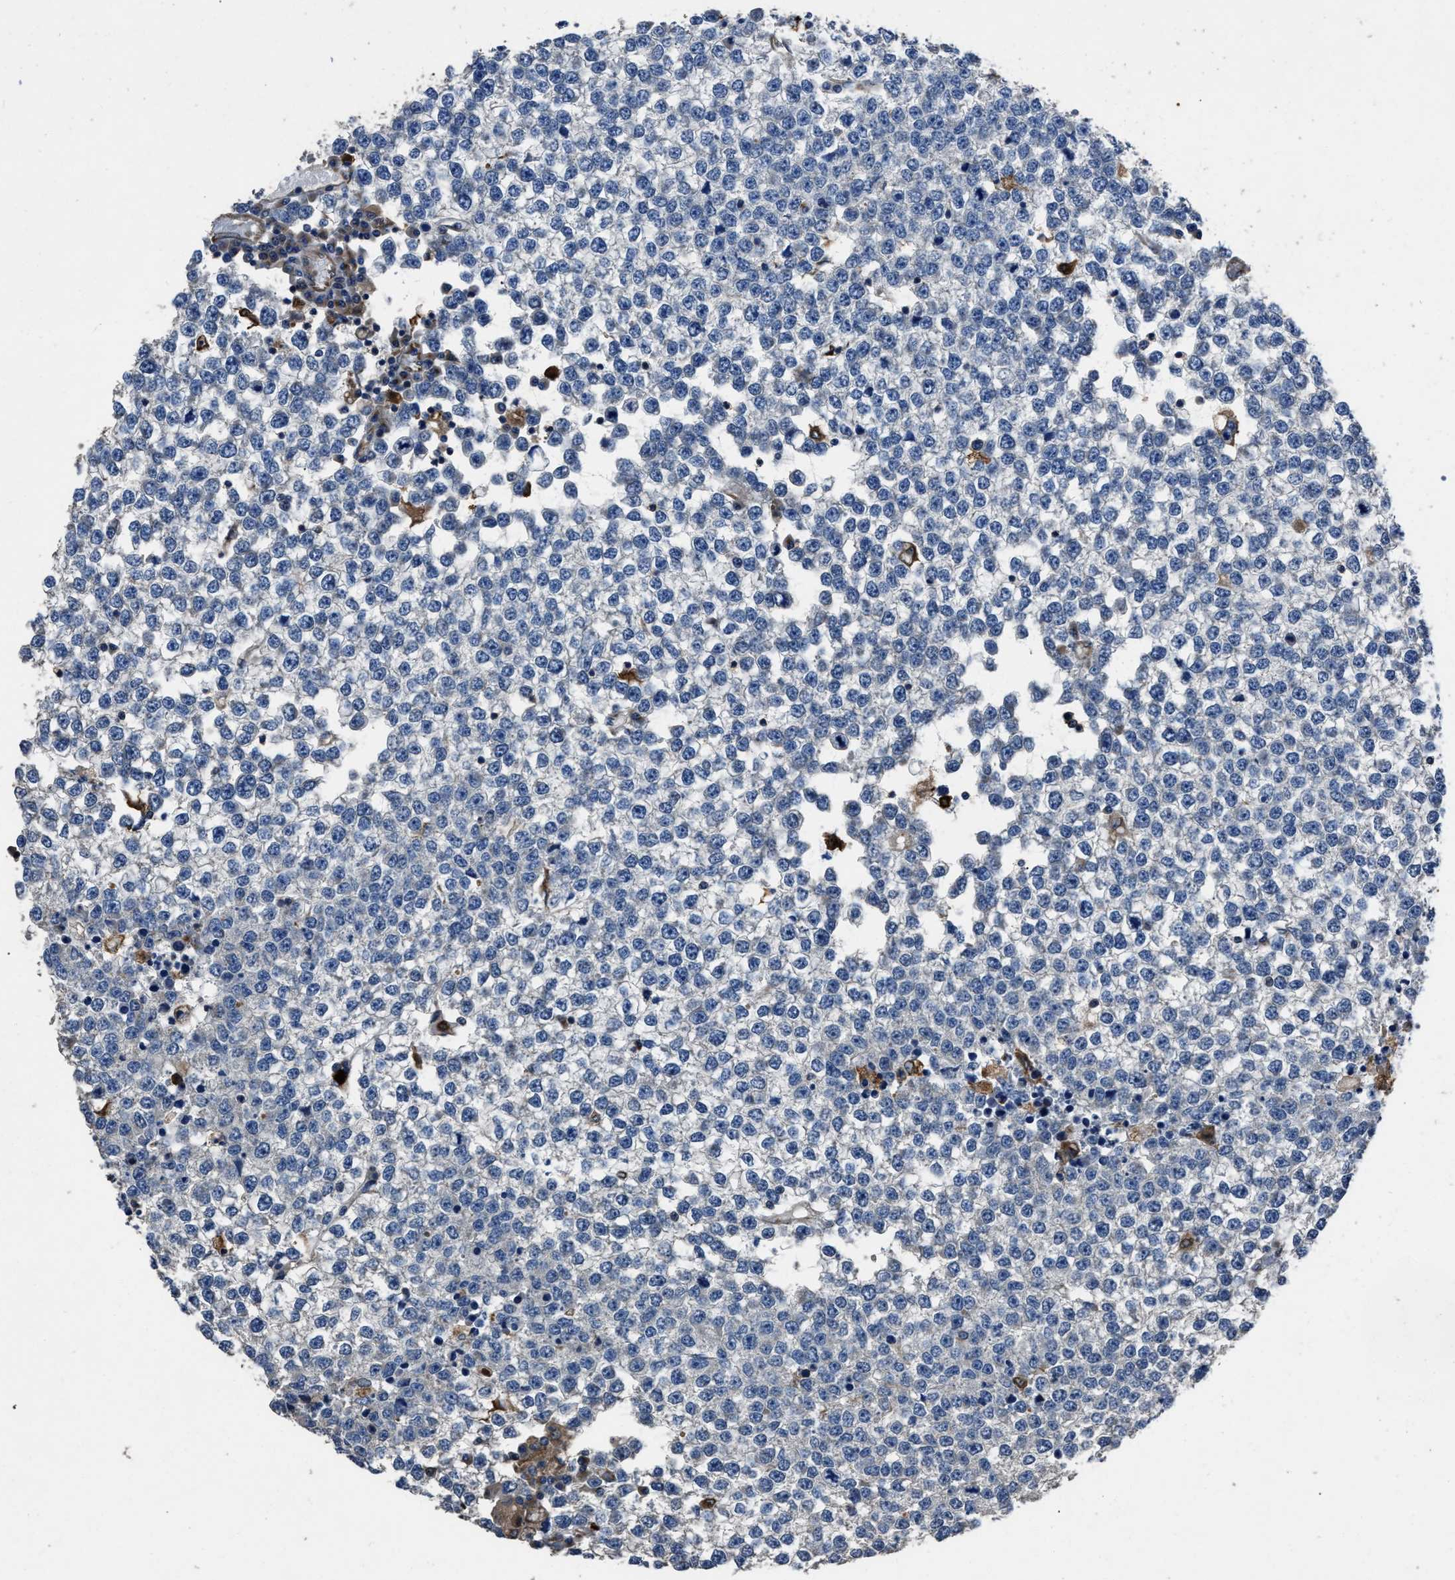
{"staining": {"intensity": "negative", "quantity": "none", "location": "none"}, "tissue": "testis cancer", "cell_type": "Tumor cells", "image_type": "cancer", "snomed": [{"axis": "morphology", "description": "Seminoma, NOS"}, {"axis": "topography", "description": "Testis"}], "caption": "Immunohistochemistry (IHC) of testis cancer displays no positivity in tumor cells. (IHC, brightfield microscopy, high magnification).", "gene": "ANGPT1", "patient": {"sex": "male", "age": 65}}